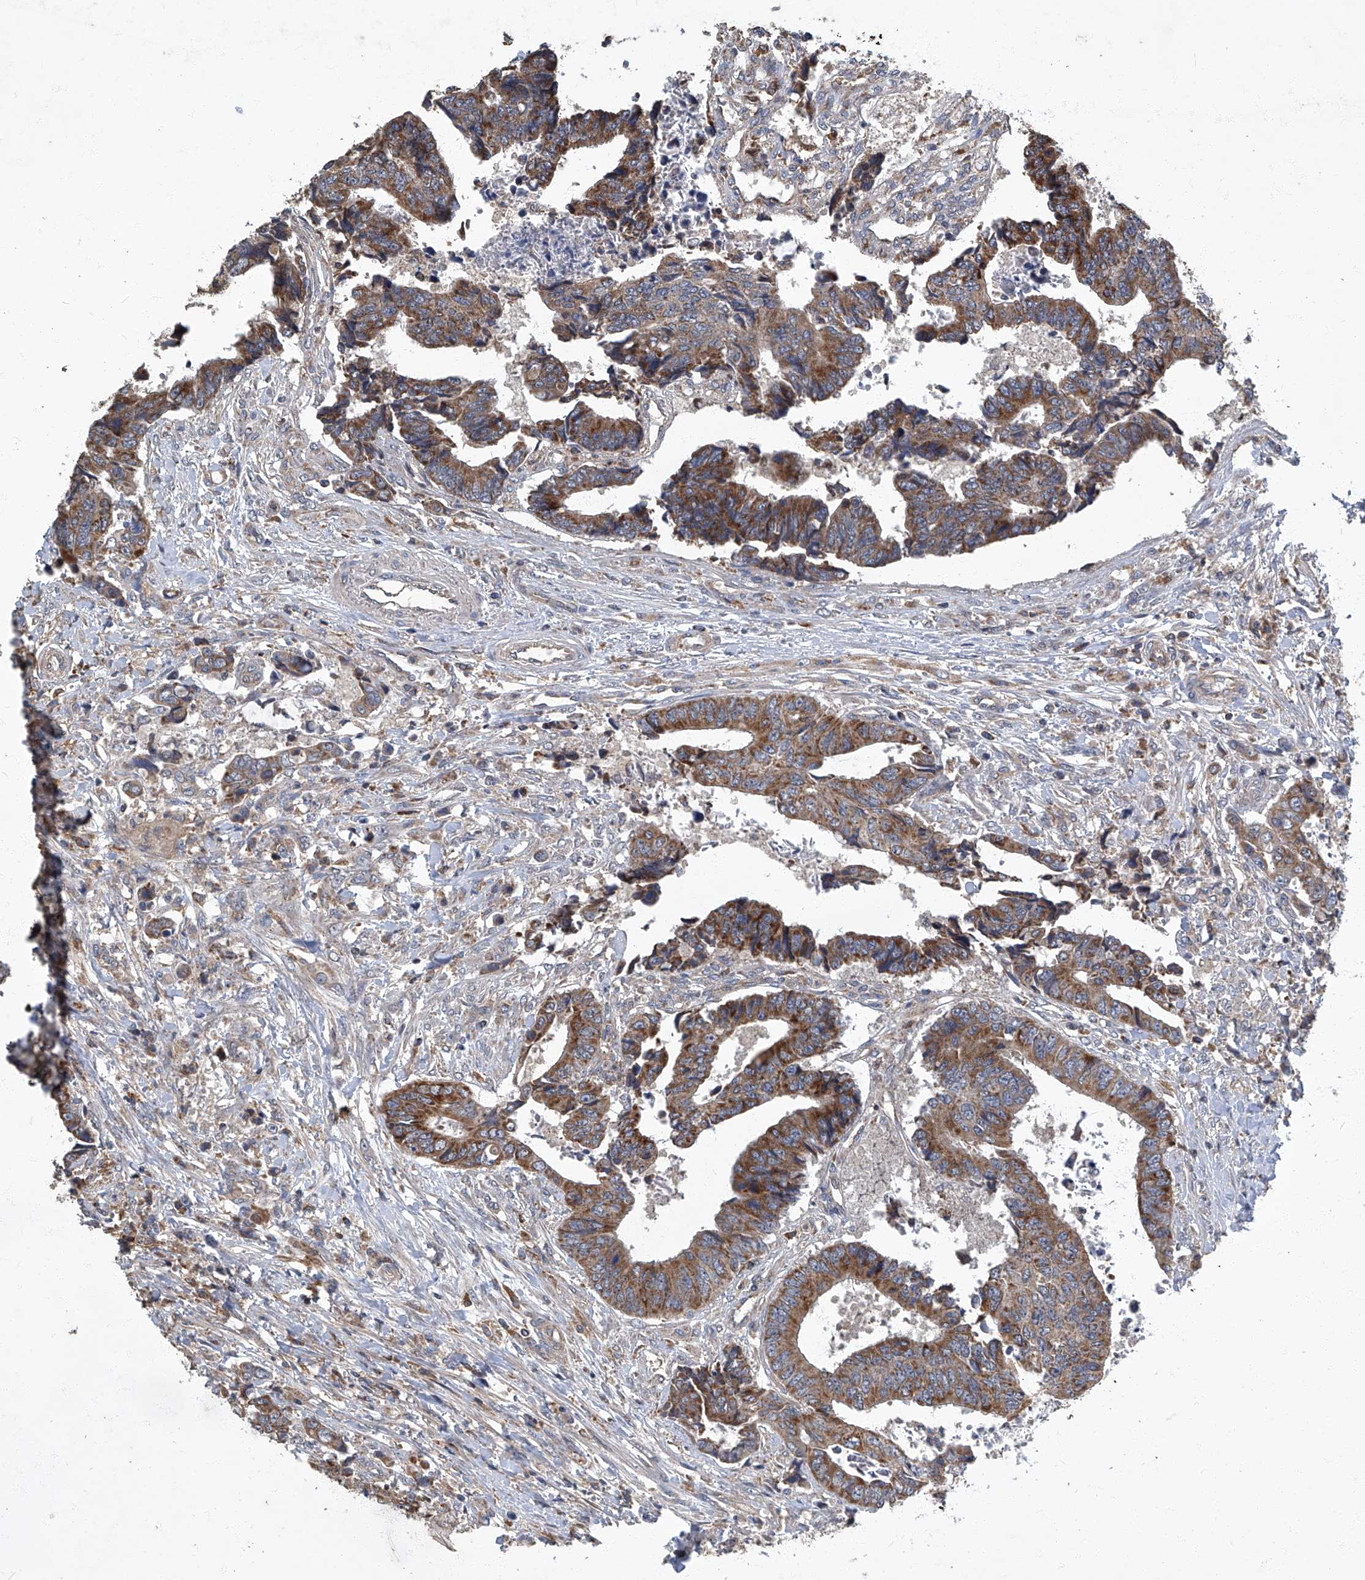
{"staining": {"intensity": "moderate", "quantity": ">75%", "location": "cytoplasmic/membranous"}, "tissue": "colorectal cancer", "cell_type": "Tumor cells", "image_type": "cancer", "snomed": [{"axis": "morphology", "description": "Adenocarcinoma, NOS"}, {"axis": "topography", "description": "Rectum"}], "caption": "Immunohistochemistry histopathology image of colorectal cancer (adenocarcinoma) stained for a protein (brown), which reveals medium levels of moderate cytoplasmic/membranous positivity in approximately >75% of tumor cells.", "gene": "TNFRSF13B", "patient": {"sex": "male", "age": 84}}